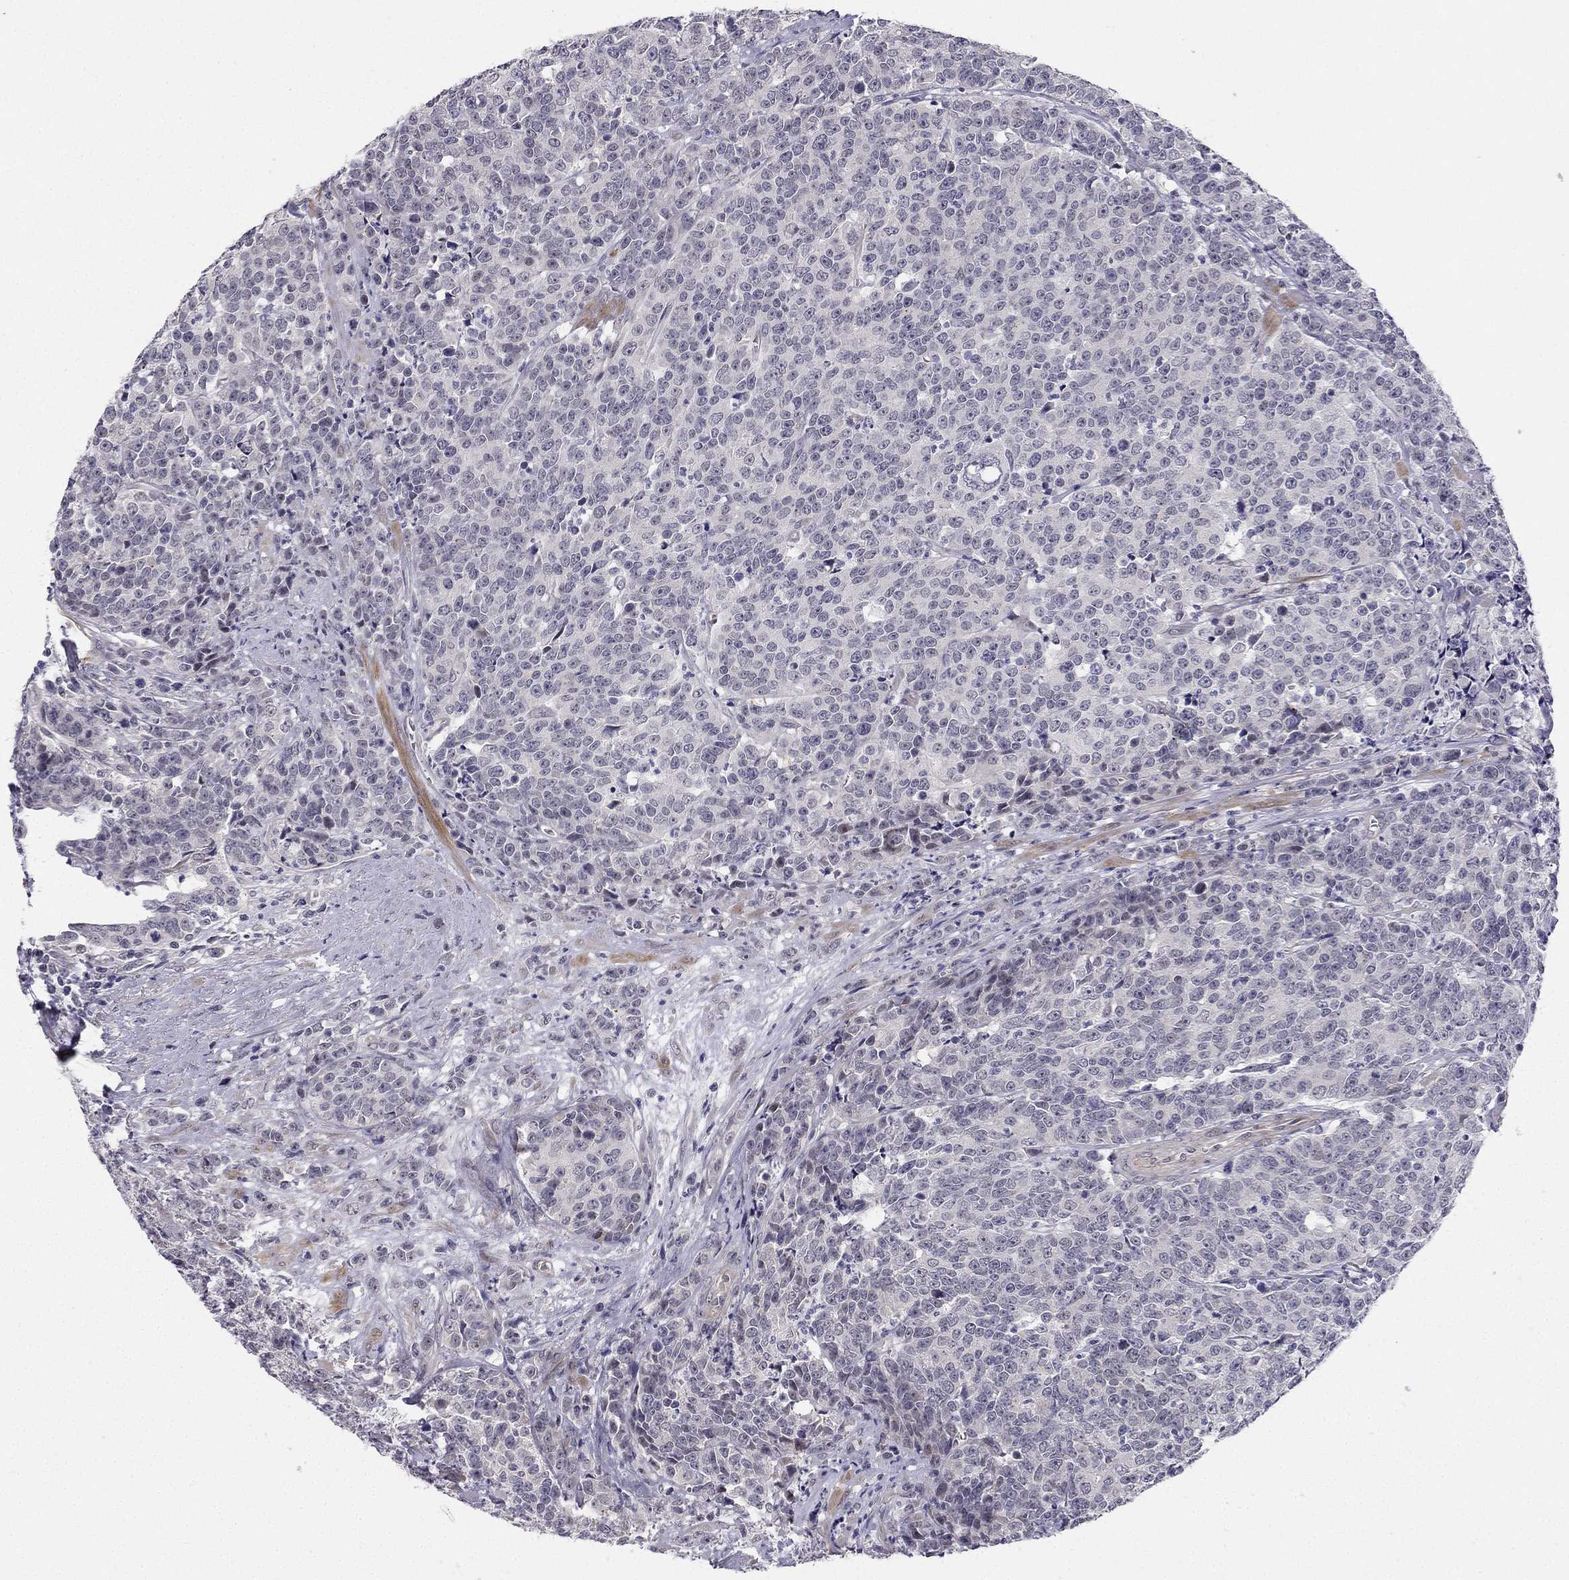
{"staining": {"intensity": "negative", "quantity": "none", "location": "none"}, "tissue": "prostate cancer", "cell_type": "Tumor cells", "image_type": "cancer", "snomed": [{"axis": "morphology", "description": "Adenocarcinoma, NOS"}, {"axis": "topography", "description": "Prostate"}], "caption": "Protein analysis of prostate cancer (adenocarcinoma) shows no significant positivity in tumor cells.", "gene": "CHST8", "patient": {"sex": "male", "age": 67}}